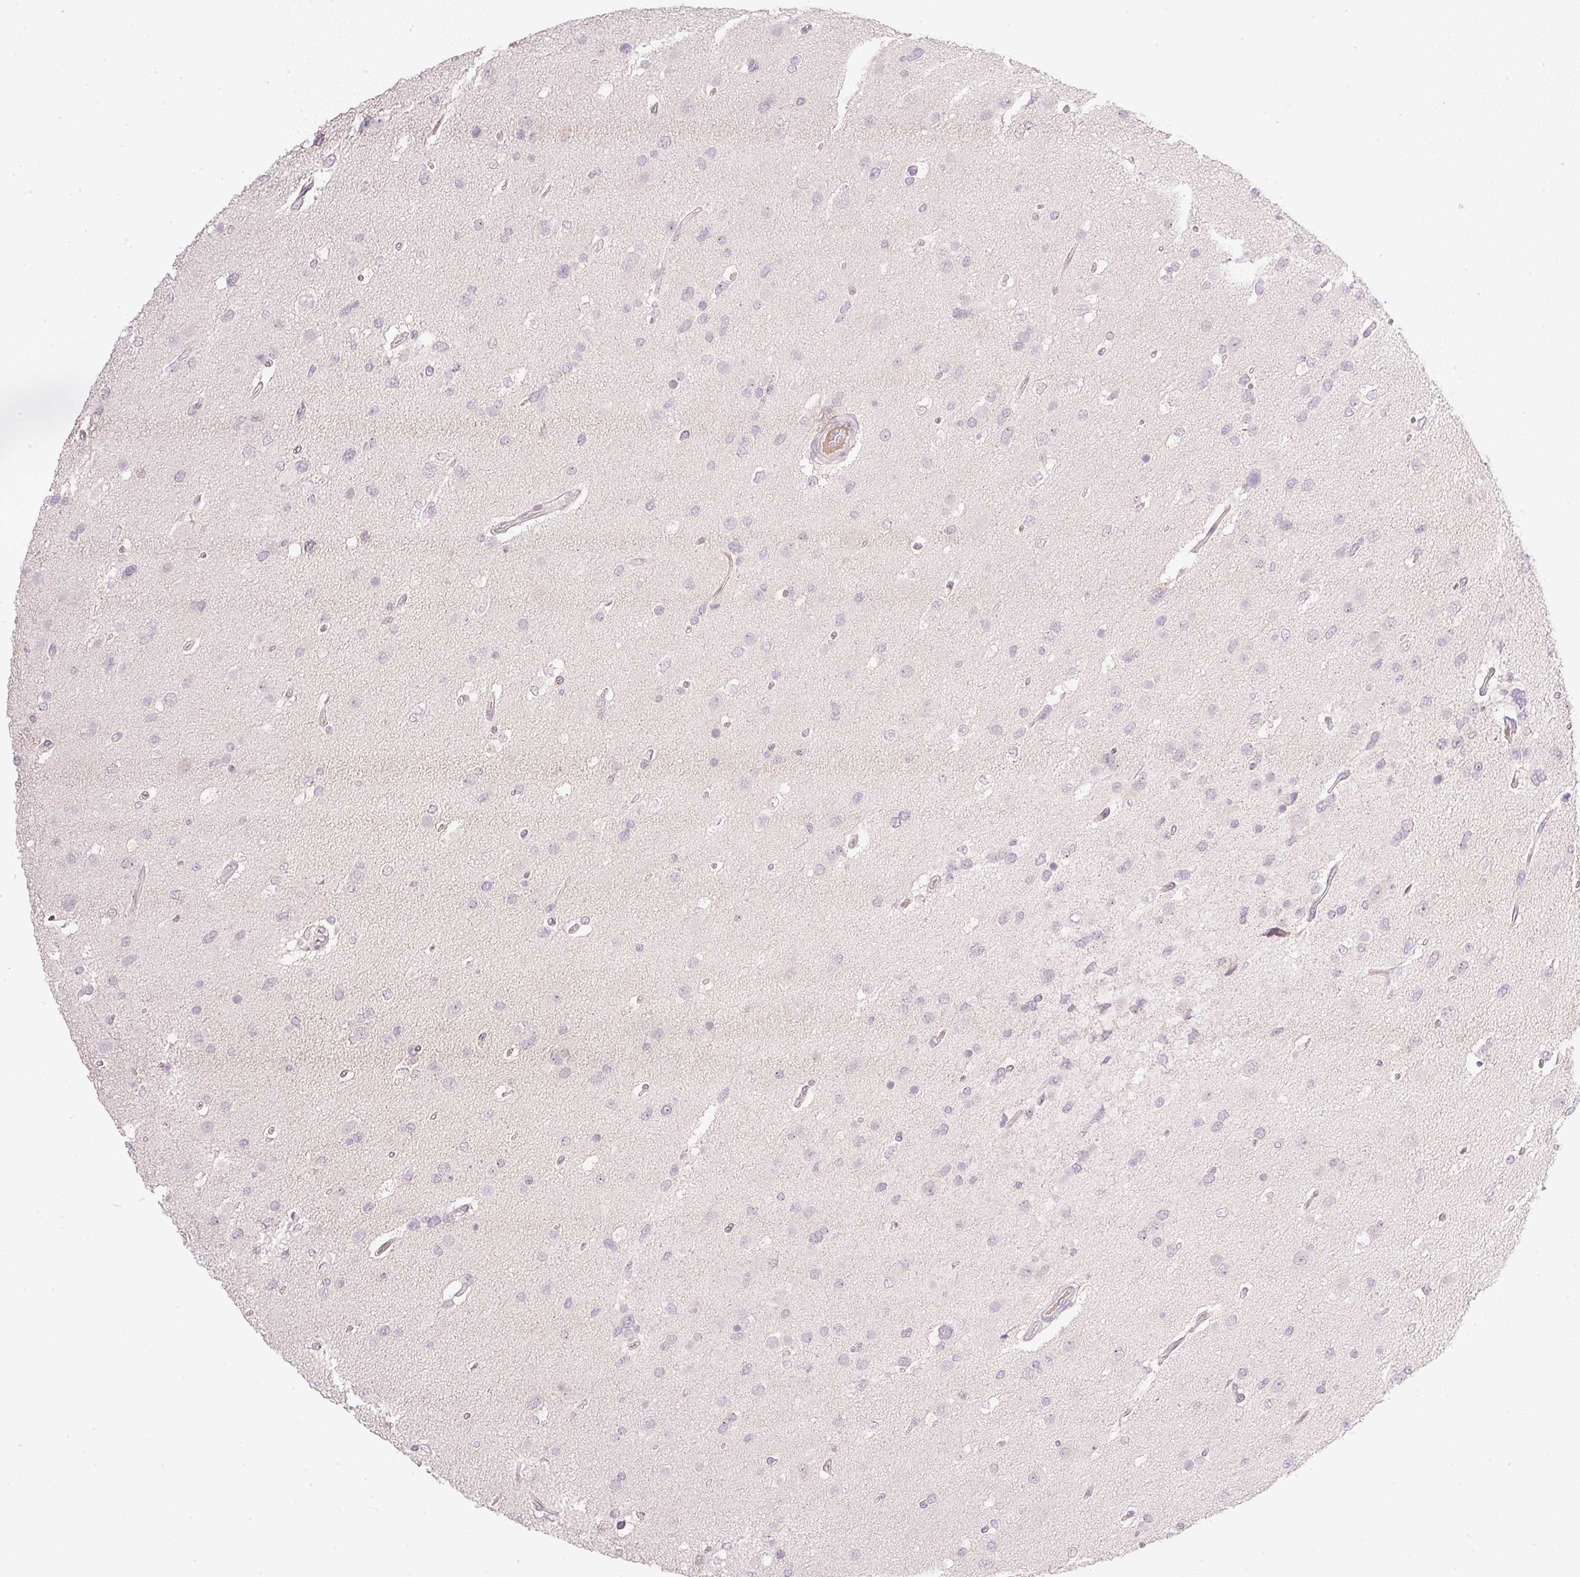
{"staining": {"intensity": "negative", "quantity": "none", "location": "none"}, "tissue": "glioma", "cell_type": "Tumor cells", "image_type": "cancer", "snomed": [{"axis": "morphology", "description": "Glioma, malignant, High grade"}, {"axis": "topography", "description": "Brain"}], "caption": "High magnification brightfield microscopy of malignant high-grade glioma stained with DAB (3,3'-diaminobenzidine) (brown) and counterstained with hematoxylin (blue): tumor cells show no significant expression. Nuclei are stained in blue.", "gene": "AAR2", "patient": {"sex": "male", "age": 53}}